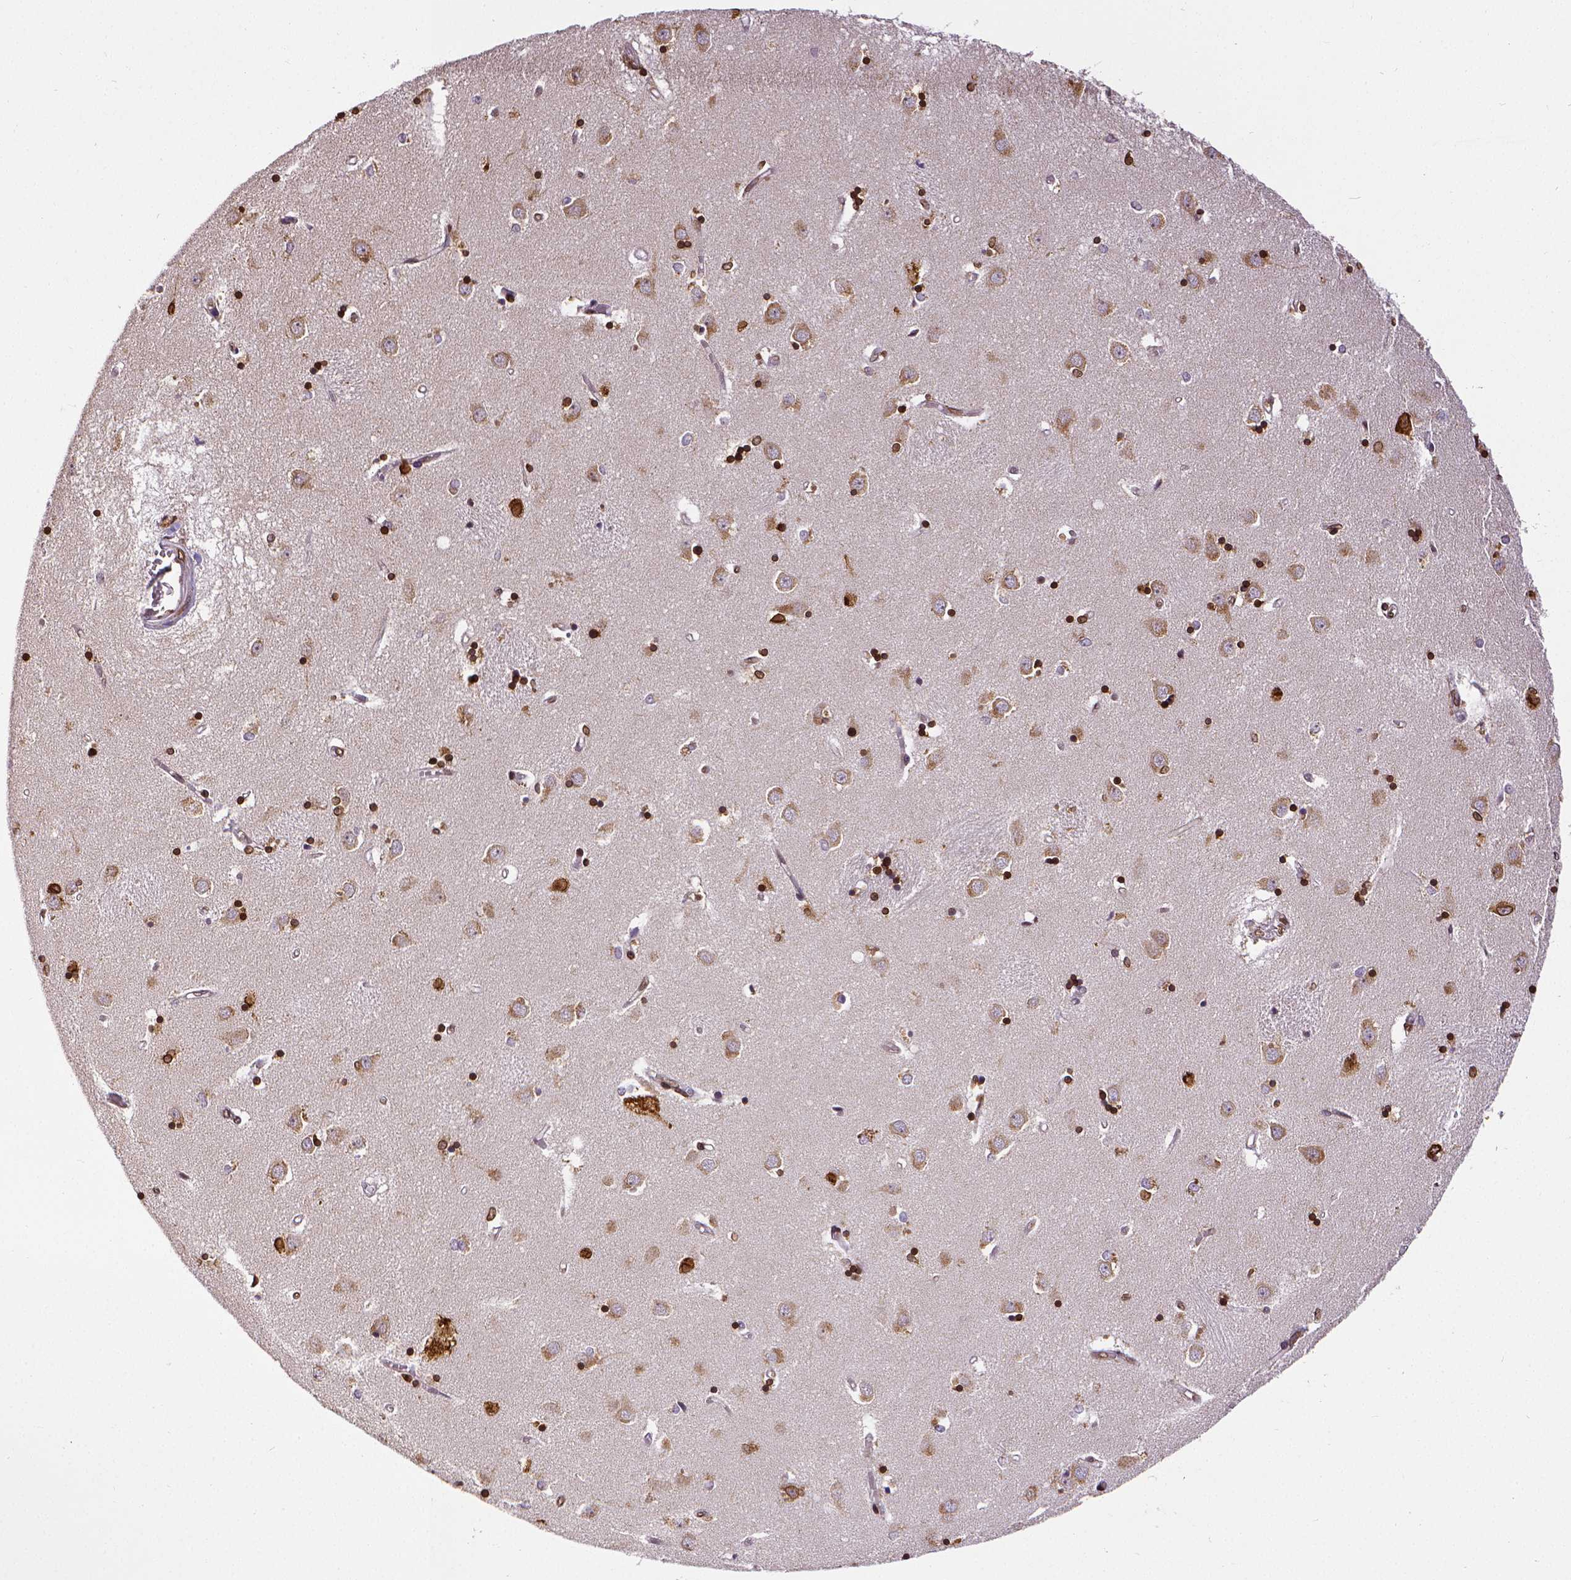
{"staining": {"intensity": "strong", "quantity": ">75%", "location": "cytoplasmic/membranous,nuclear"}, "tissue": "caudate", "cell_type": "Glial cells", "image_type": "normal", "snomed": [{"axis": "morphology", "description": "Normal tissue, NOS"}, {"axis": "topography", "description": "Lateral ventricle wall"}], "caption": "Immunohistochemical staining of unremarkable caudate reveals >75% levels of strong cytoplasmic/membranous,nuclear protein staining in about >75% of glial cells.", "gene": "MTDH", "patient": {"sex": "male", "age": 54}}